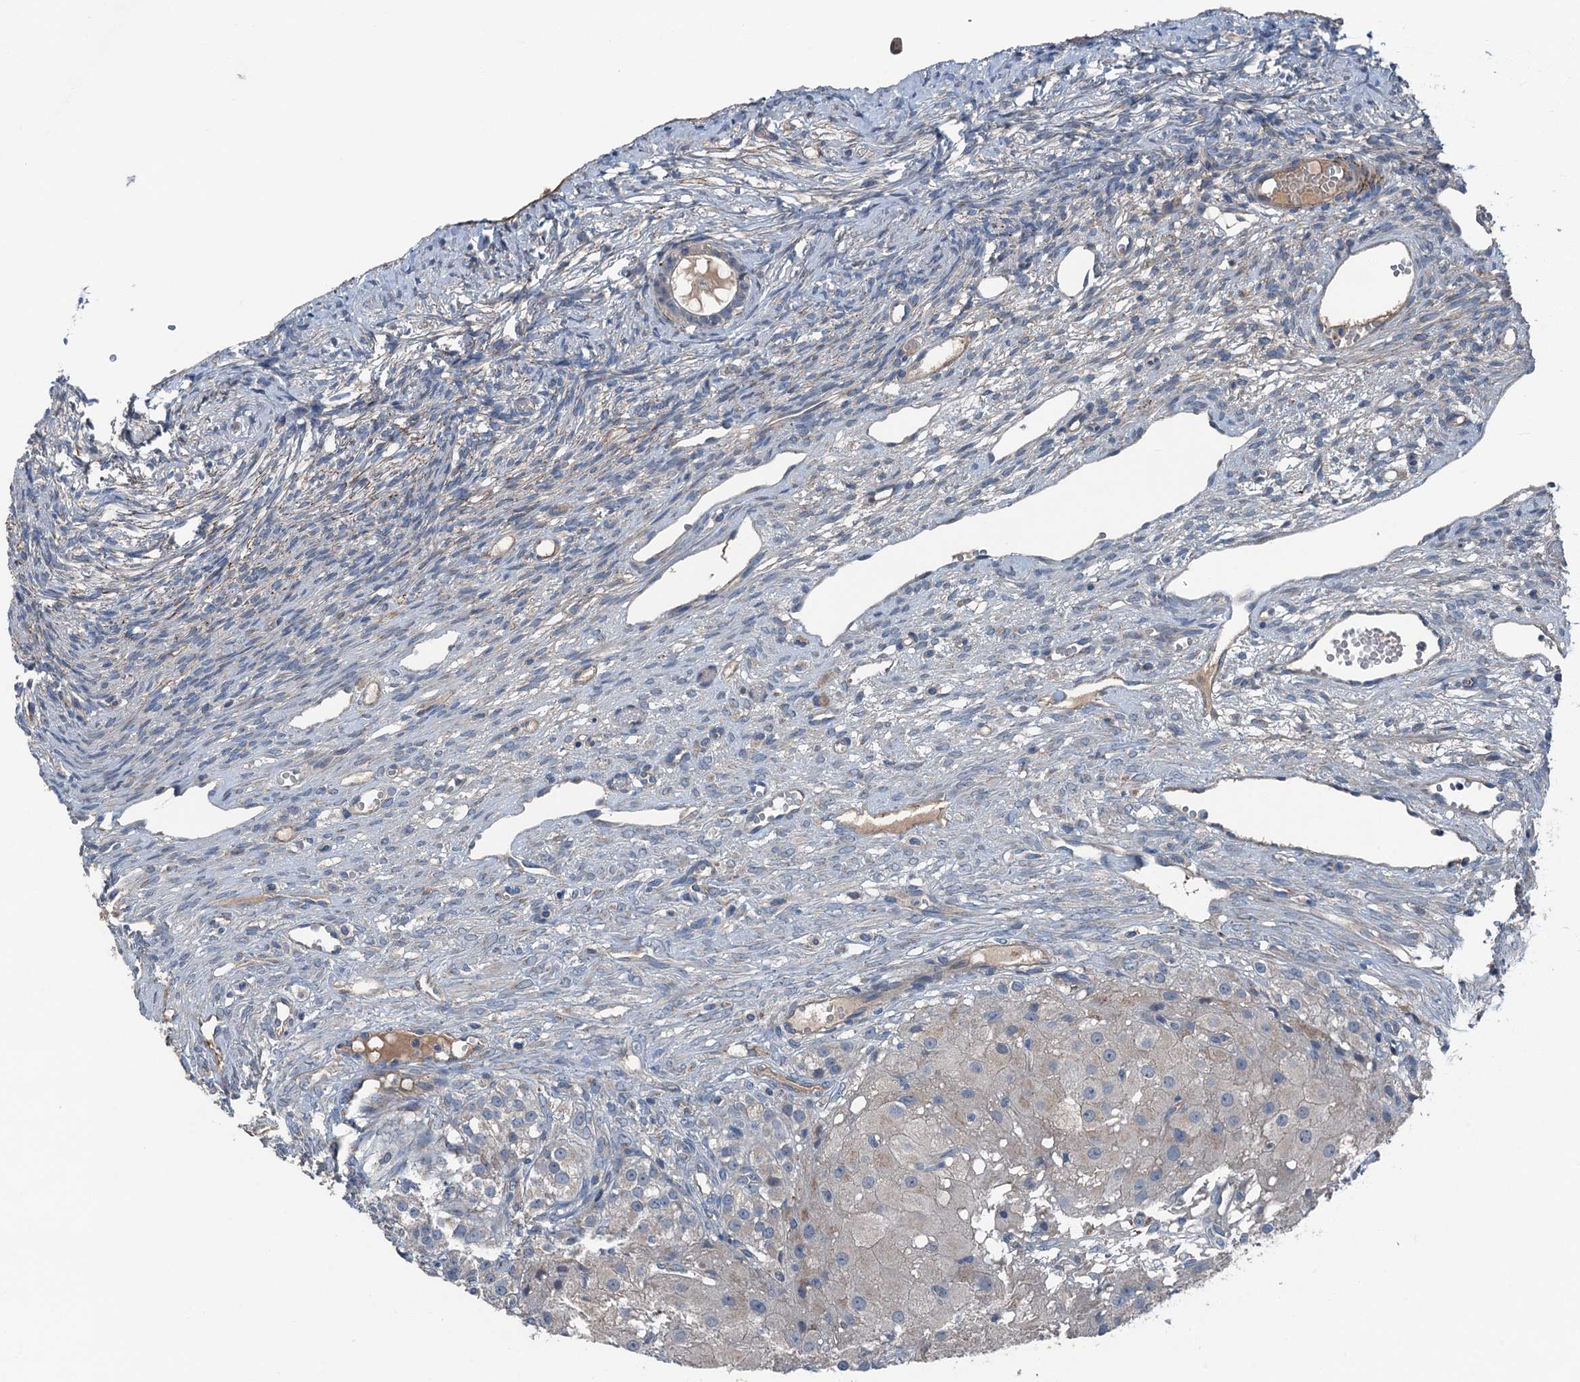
{"staining": {"intensity": "weak", "quantity": "25%-75%", "location": "cytoplasmic/membranous"}, "tissue": "ovary", "cell_type": "Follicle cells", "image_type": "normal", "snomed": [{"axis": "morphology", "description": "Normal tissue, NOS"}, {"axis": "topography", "description": "Ovary"}], "caption": "DAB (3,3'-diaminobenzidine) immunohistochemical staining of benign human ovary exhibits weak cytoplasmic/membranous protein staining in approximately 25%-75% of follicle cells.", "gene": "SLC2A10", "patient": {"sex": "female", "age": 51}}